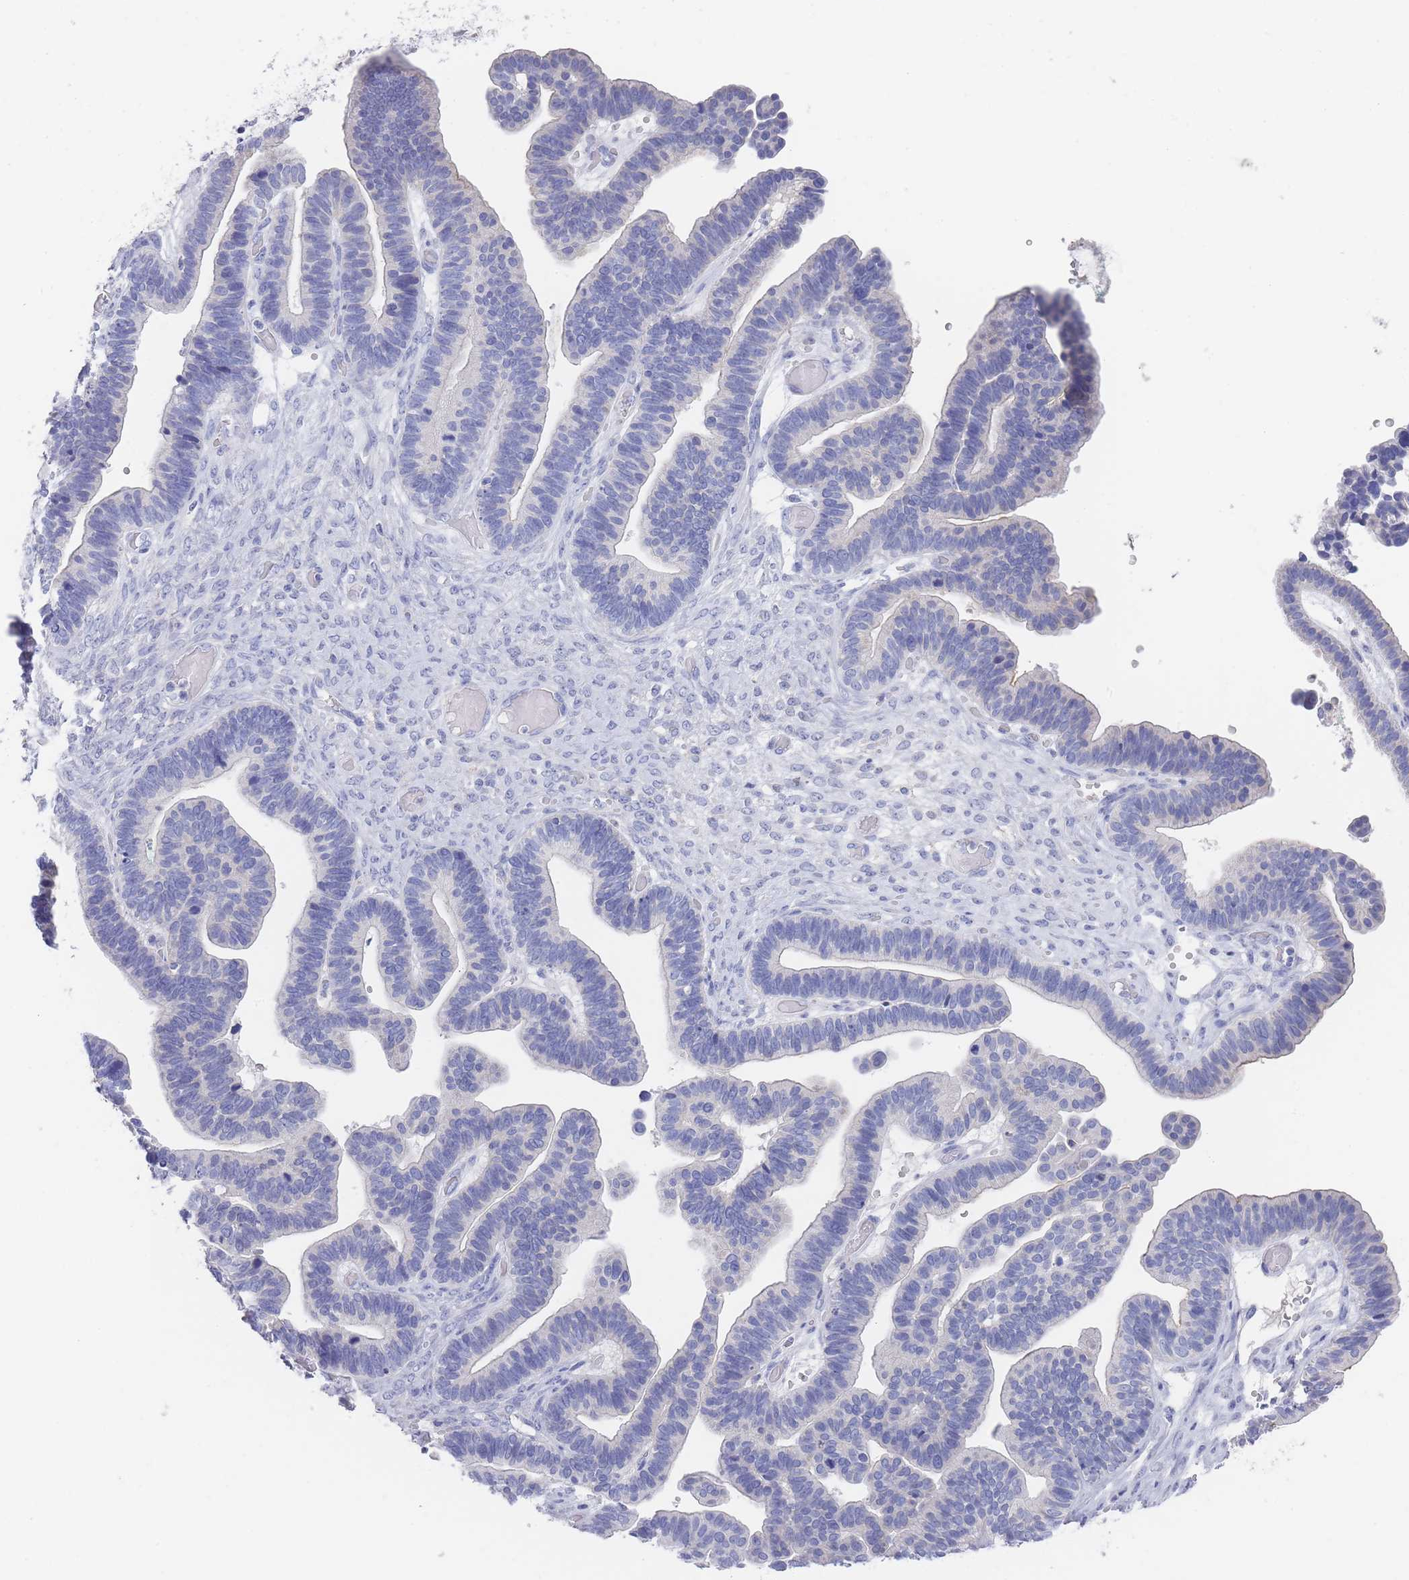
{"staining": {"intensity": "negative", "quantity": "none", "location": "none"}, "tissue": "ovarian cancer", "cell_type": "Tumor cells", "image_type": "cancer", "snomed": [{"axis": "morphology", "description": "Cystadenocarcinoma, serous, NOS"}, {"axis": "topography", "description": "Ovary"}], "caption": "High magnification brightfield microscopy of serous cystadenocarcinoma (ovarian) stained with DAB (brown) and counterstained with hematoxylin (blue): tumor cells show no significant staining. Nuclei are stained in blue.", "gene": "SCCPDH", "patient": {"sex": "female", "age": 56}}